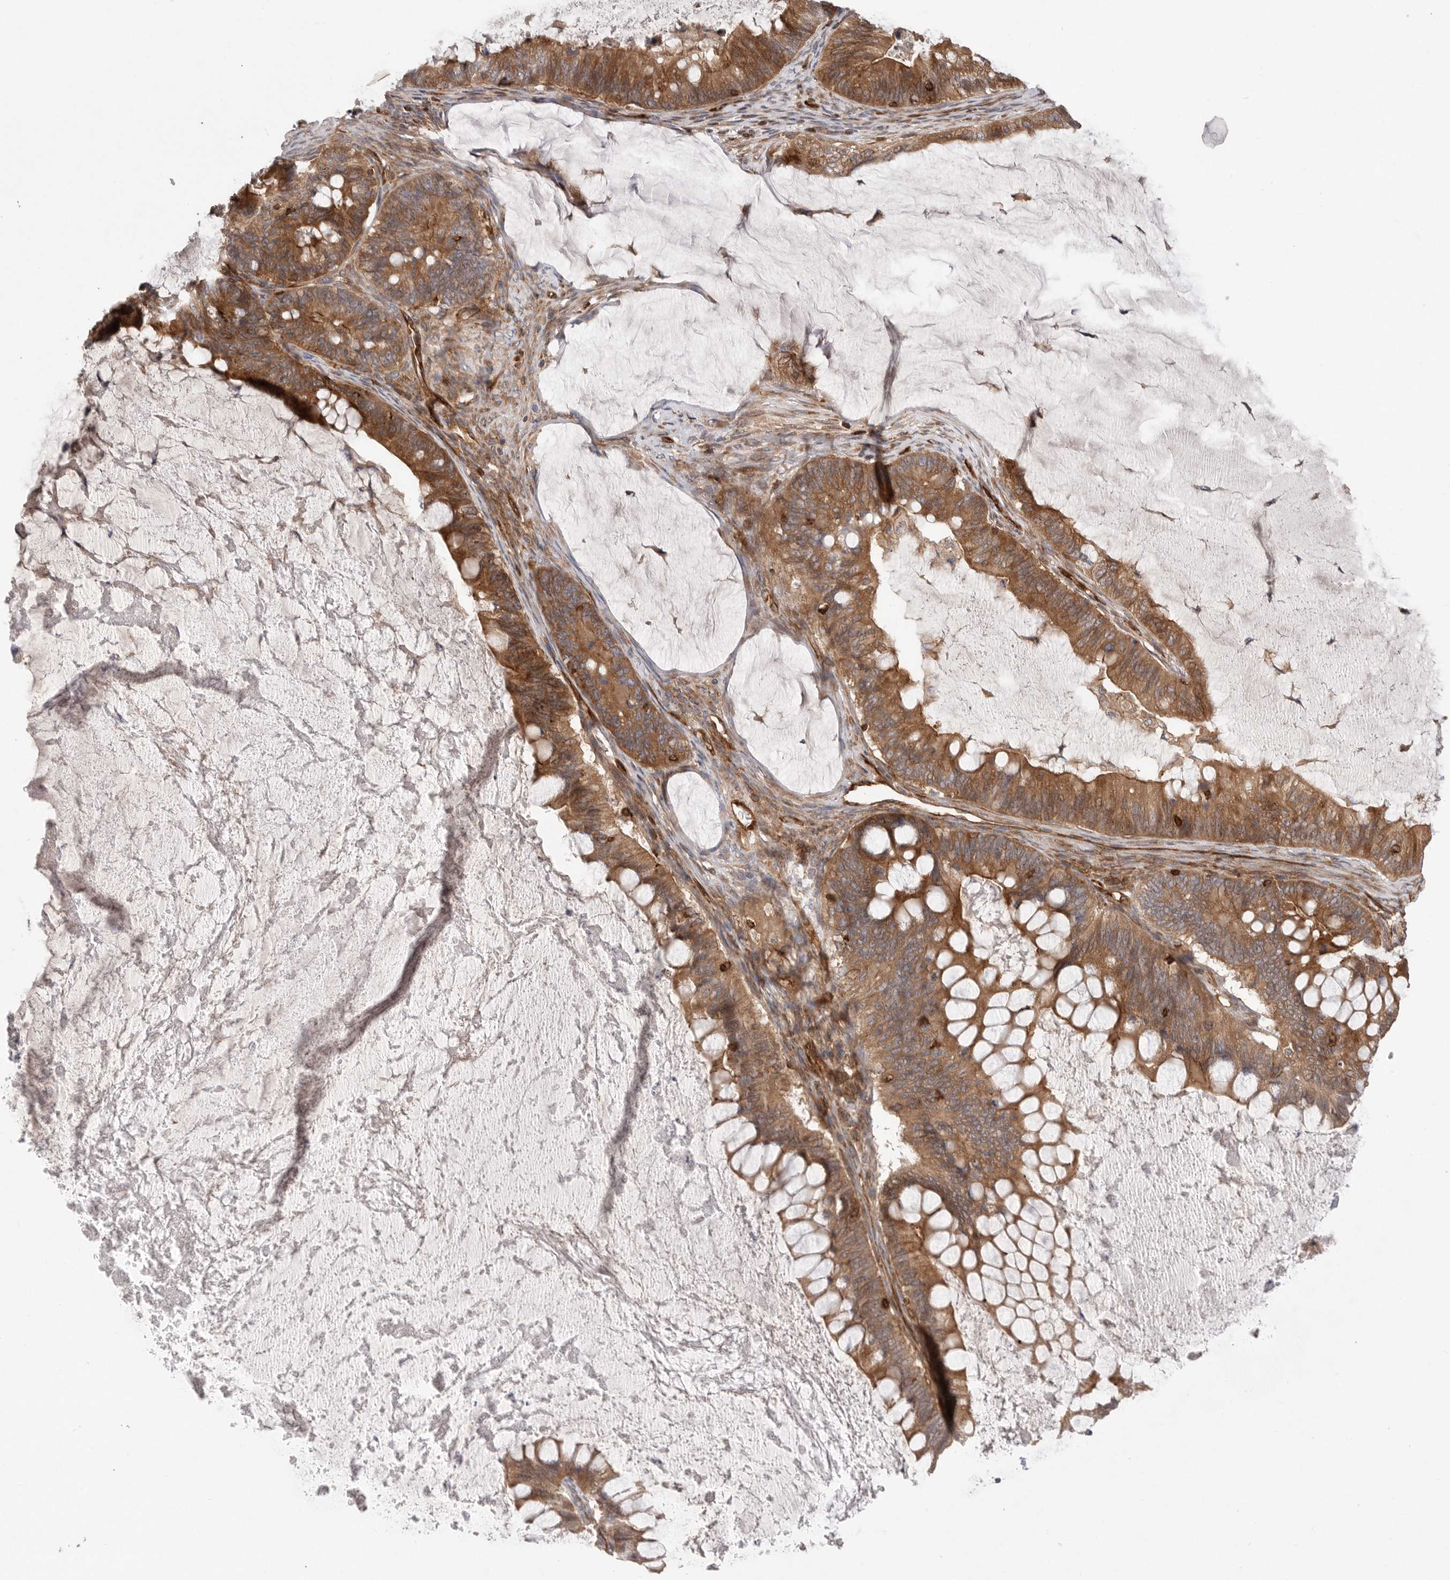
{"staining": {"intensity": "strong", "quantity": ">75%", "location": "cytoplasmic/membranous"}, "tissue": "ovarian cancer", "cell_type": "Tumor cells", "image_type": "cancer", "snomed": [{"axis": "morphology", "description": "Cystadenocarcinoma, mucinous, NOS"}, {"axis": "topography", "description": "Ovary"}], "caption": "Mucinous cystadenocarcinoma (ovarian) tissue displays strong cytoplasmic/membranous positivity in about >75% of tumor cells The staining is performed using DAB (3,3'-diaminobenzidine) brown chromogen to label protein expression. The nuclei are counter-stained blue using hematoxylin.", "gene": "PRKCH", "patient": {"sex": "female", "age": 61}}